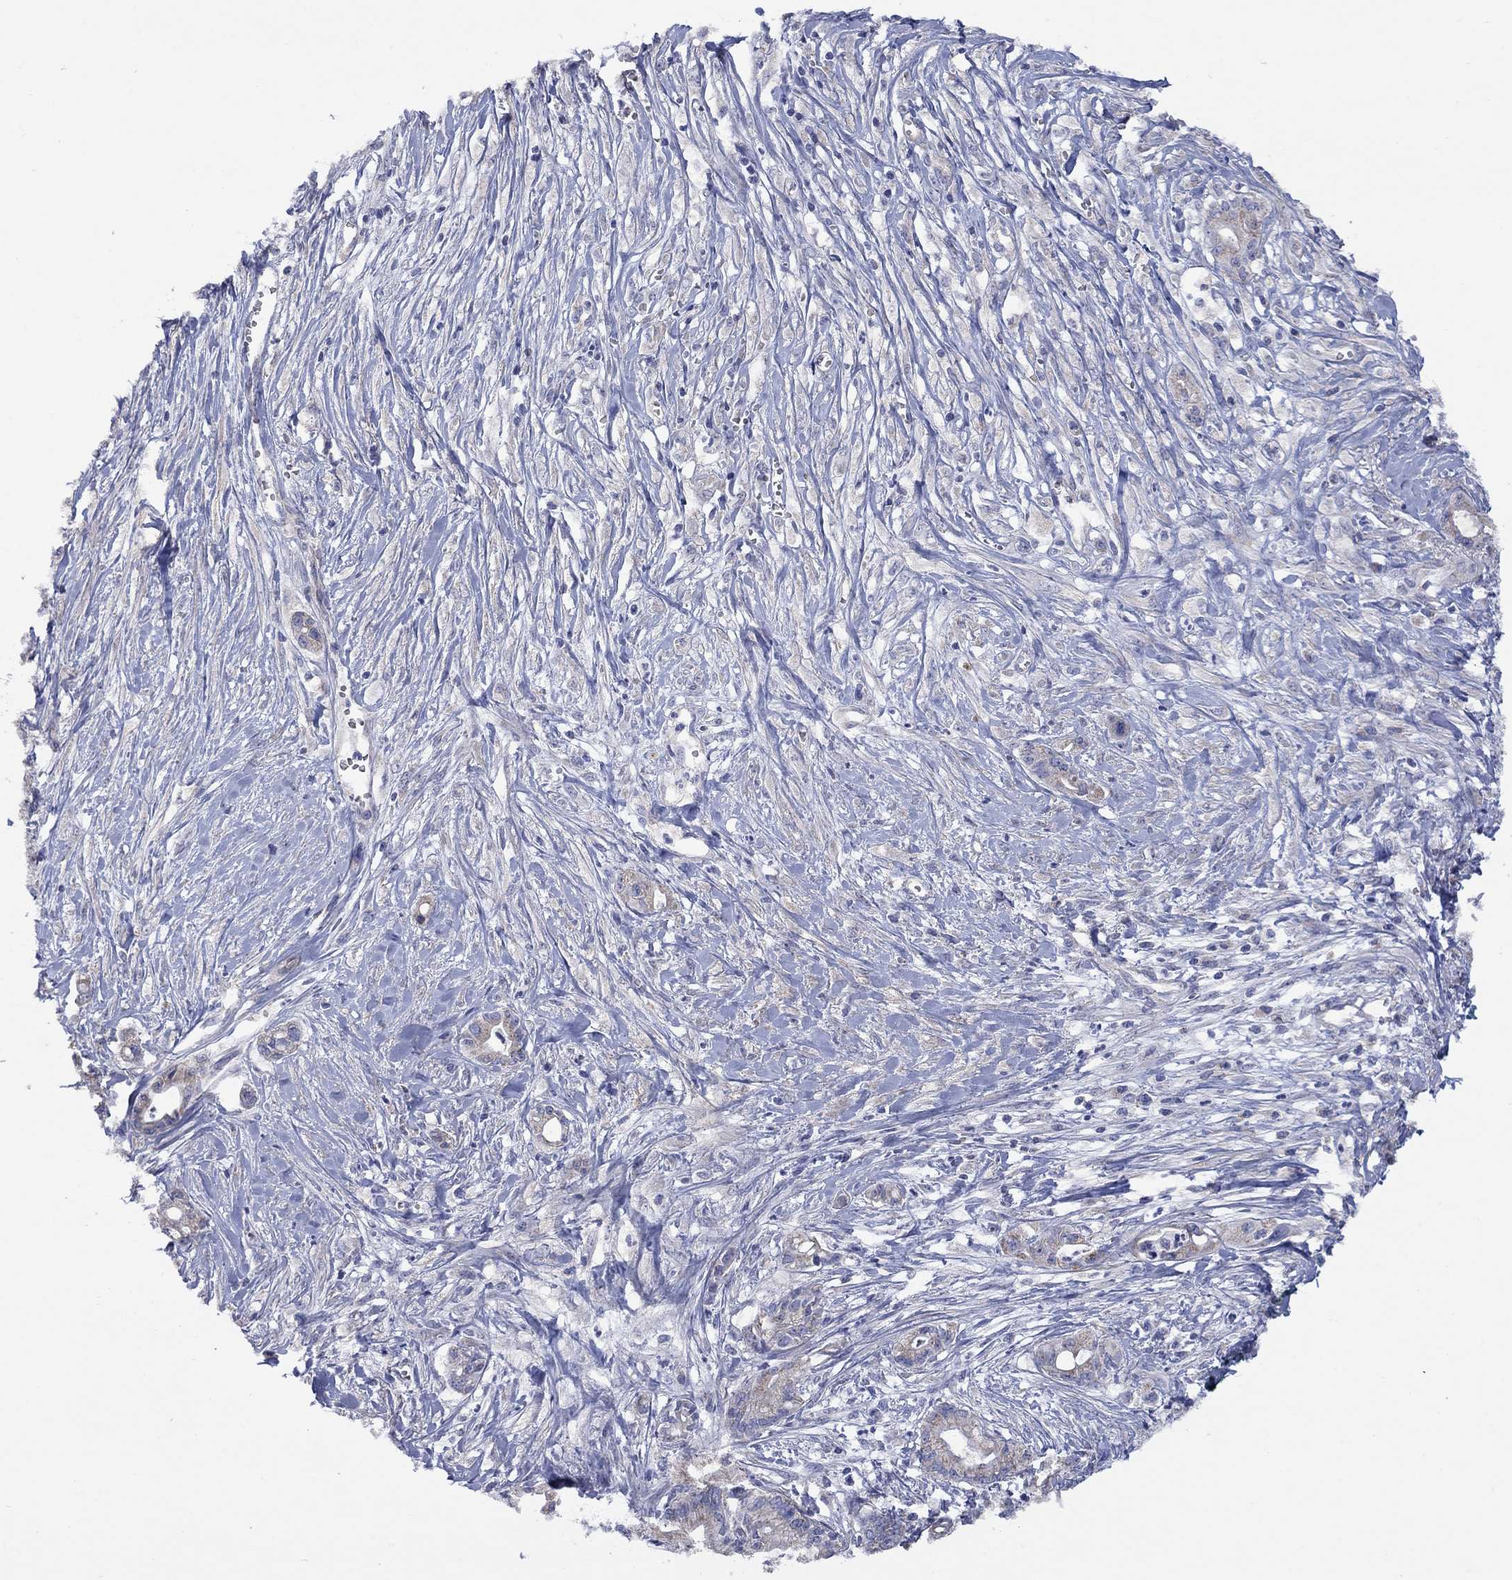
{"staining": {"intensity": "weak", "quantity": ">75%", "location": "cytoplasmic/membranous"}, "tissue": "pancreatic cancer", "cell_type": "Tumor cells", "image_type": "cancer", "snomed": [{"axis": "morphology", "description": "Adenocarcinoma, NOS"}, {"axis": "topography", "description": "Pancreas"}], "caption": "Adenocarcinoma (pancreatic) stained with immunohistochemistry (IHC) shows weak cytoplasmic/membranous staining in about >75% of tumor cells.", "gene": "CLVS1", "patient": {"sex": "male", "age": 71}}